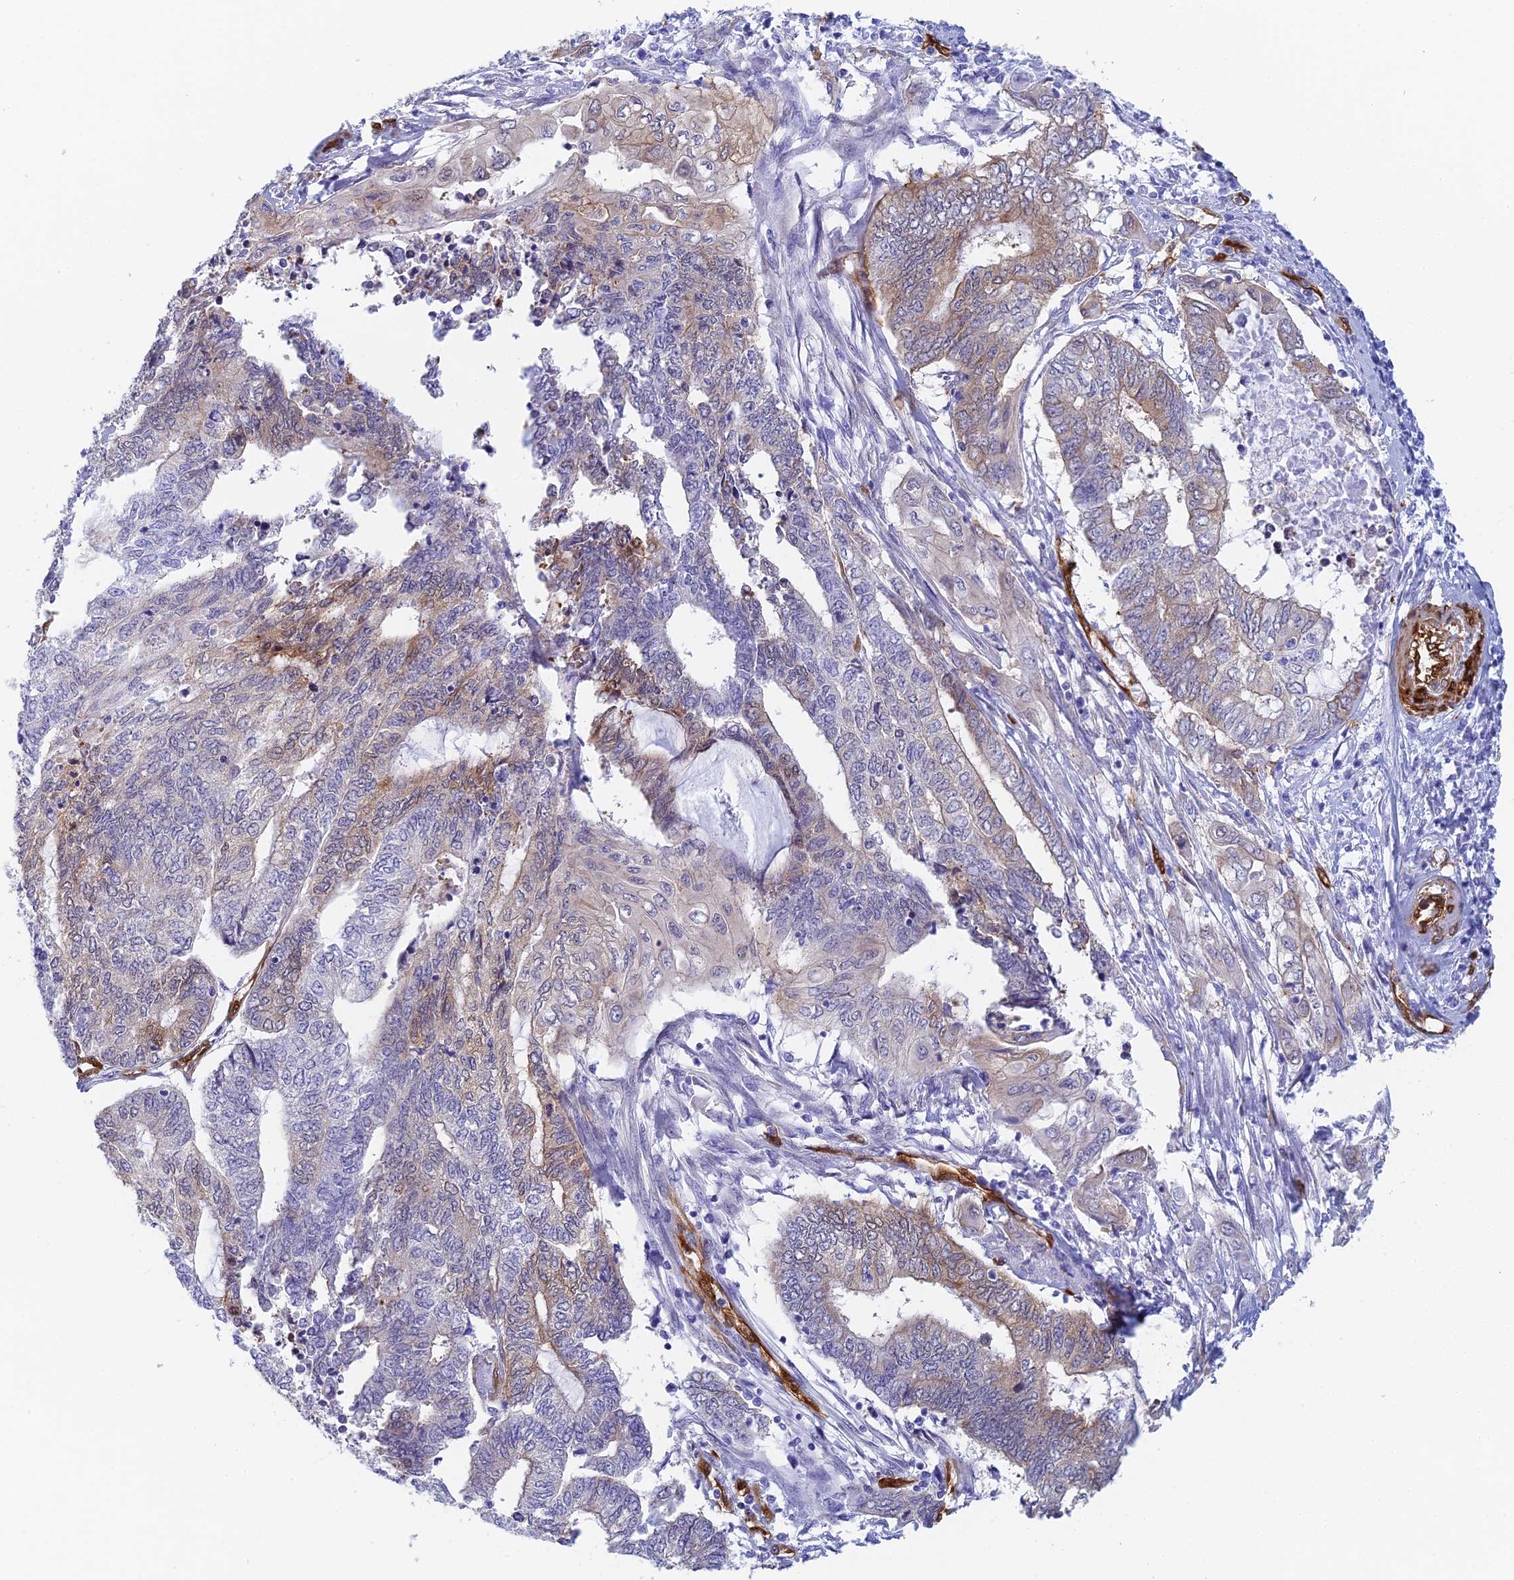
{"staining": {"intensity": "weak", "quantity": "<25%", "location": "cytoplasmic/membranous"}, "tissue": "endometrial cancer", "cell_type": "Tumor cells", "image_type": "cancer", "snomed": [{"axis": "morphology", "description": "Adenocarcinoma, NOS"}, {"axis": "topography", "description": "Uterus"}, {"axis": "topography", "description": "Endometrium"}], "caption": "Endometrial cancer (adenocarcinoma) was stained to show a protein in brown. There is no significant expression in tumor cells.", "gene": "CRIP2", "patient": {"sex": "female", "age": 70}}